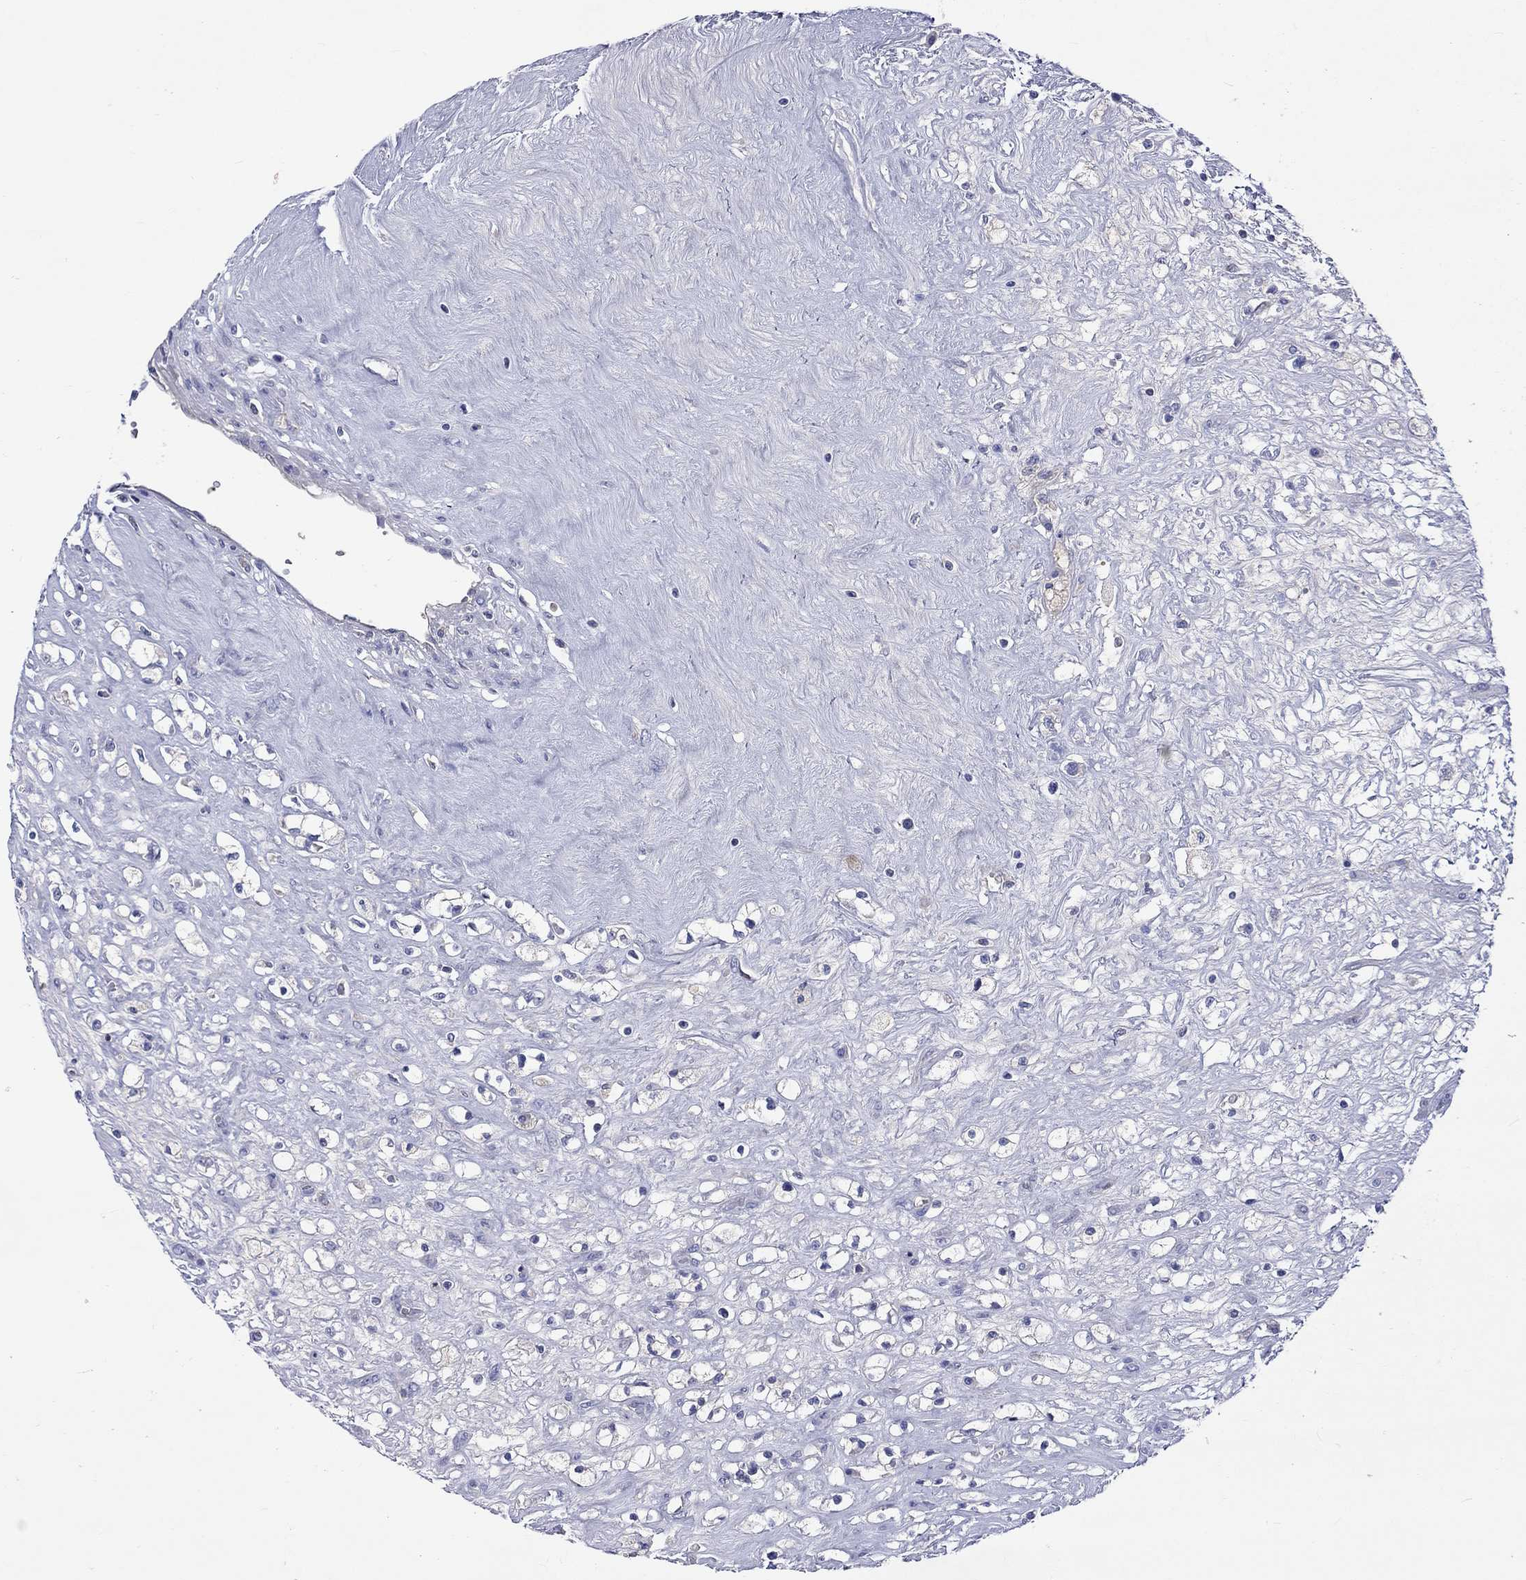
{"staining": {"intensity": "negative", "quantity": "none", "location": "none"}, "tissue": "renal cancer", "cell_type": "Tumor cells", "image_type": "cancer", "snomed": [{"axis": "morphology", "description": "Adenocarcinoma, NOS"}, {"axis": "topography", "description": "Kidney"}], "caption": "There is no significant positivity in tumor cells of adenocarcinoma (renal).", "gene": "LRFN4", "patient": {"sex": "male", "age": 67}}